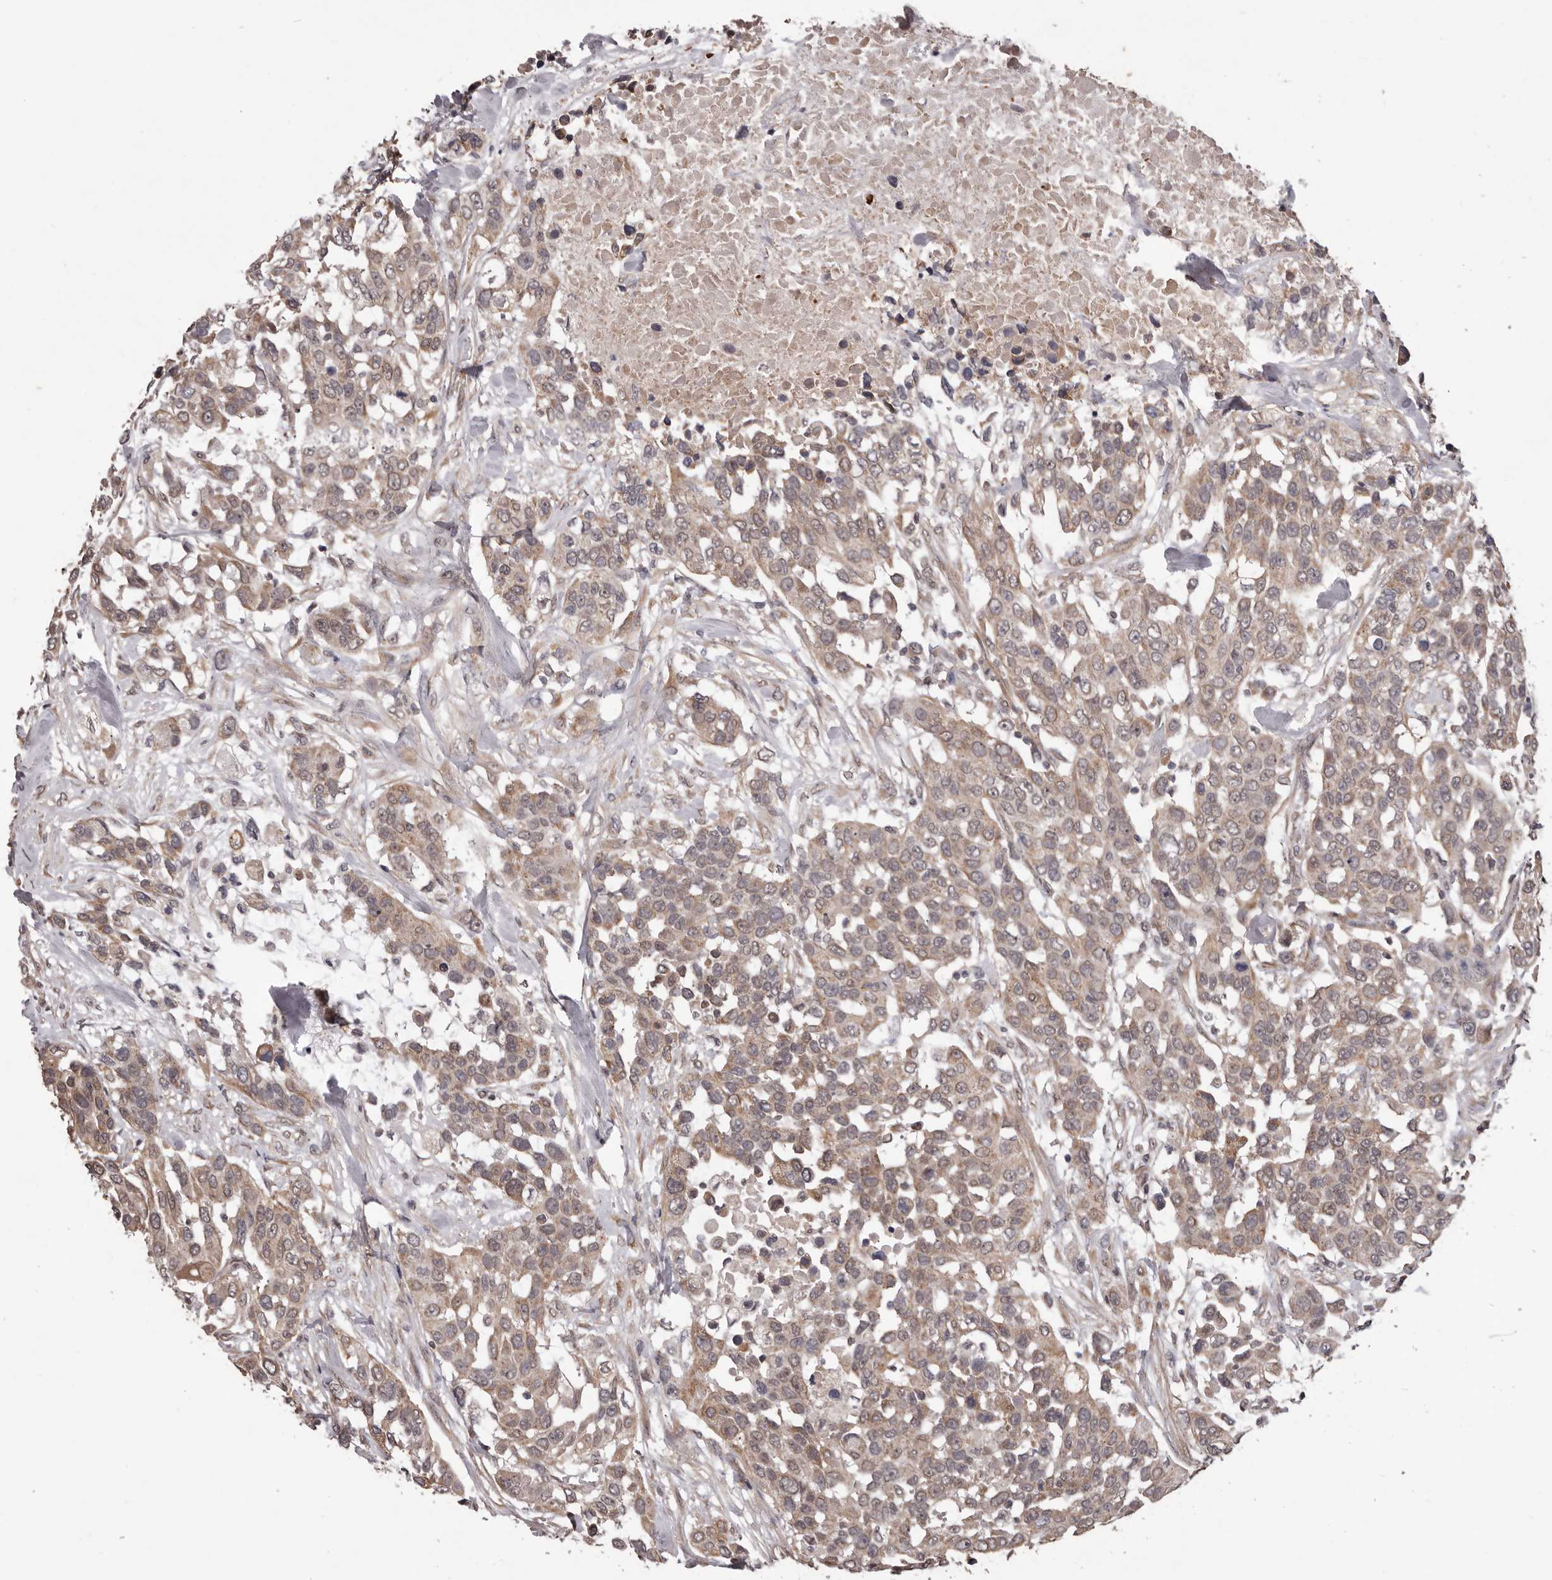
{"staining": {"intensity": "weak", "quantity": ">75%", "location": "cytoplasmic/membranous"}, "tissue": "urothelial cancer", "cell_type": "Tumor cells", "image_type": "cancer", "snomed": [{"axis": "morphology", "description": "Urothelial carcinoma, High grade"}, {"axis": "topography", "description": "Urinary bladder"}], "caption": "A micrograph of human urothelial carcinoma (high-grade) stained for a protein displays weak cytoplasmic/membranous brown staining in tumor cells.", "gene": "CELF3", "patient": {"sex": "female", "age": 80}}